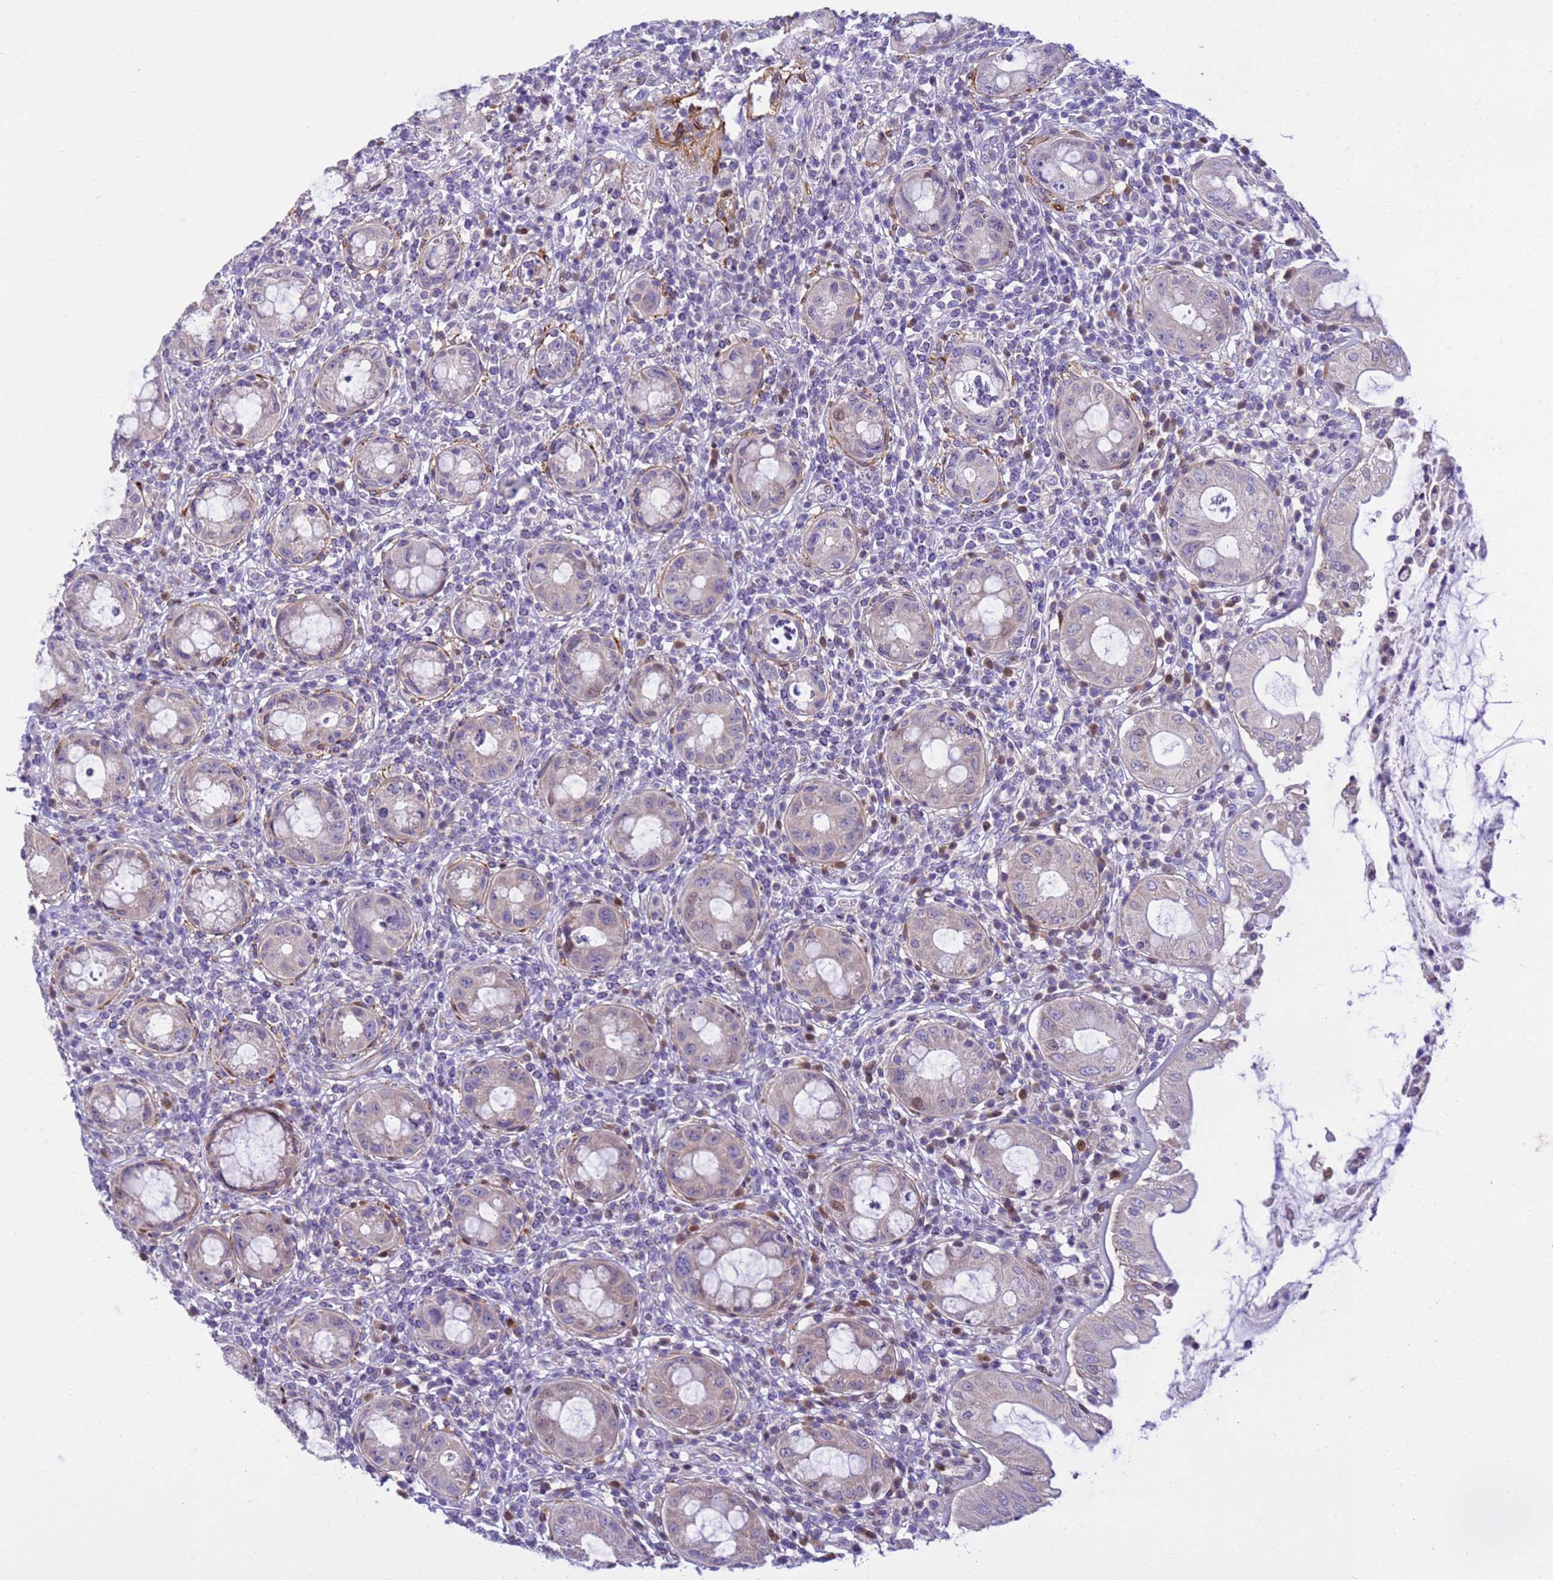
{"staining": {"intensity": "moderate", "quantity": "<25%", "location": "cytoplasmic/membranous"}, "tissue": "rectum", "cell_type": "Glandular cells", "image_type": "normal", "snomed": [{"axis": "morphology", "description": "Normal tissue, NOS"}, {"axis": "topography", "description": "Rectum"}], "caption": "This is an image of immunohistochemistry (IHC) staining of unremarkable rectum, which shows moderate expression in the cytoplasmic/membranous of glandular cells.", "gene": "P2RX7", "patient": {"sex": "female", "age": 57}}